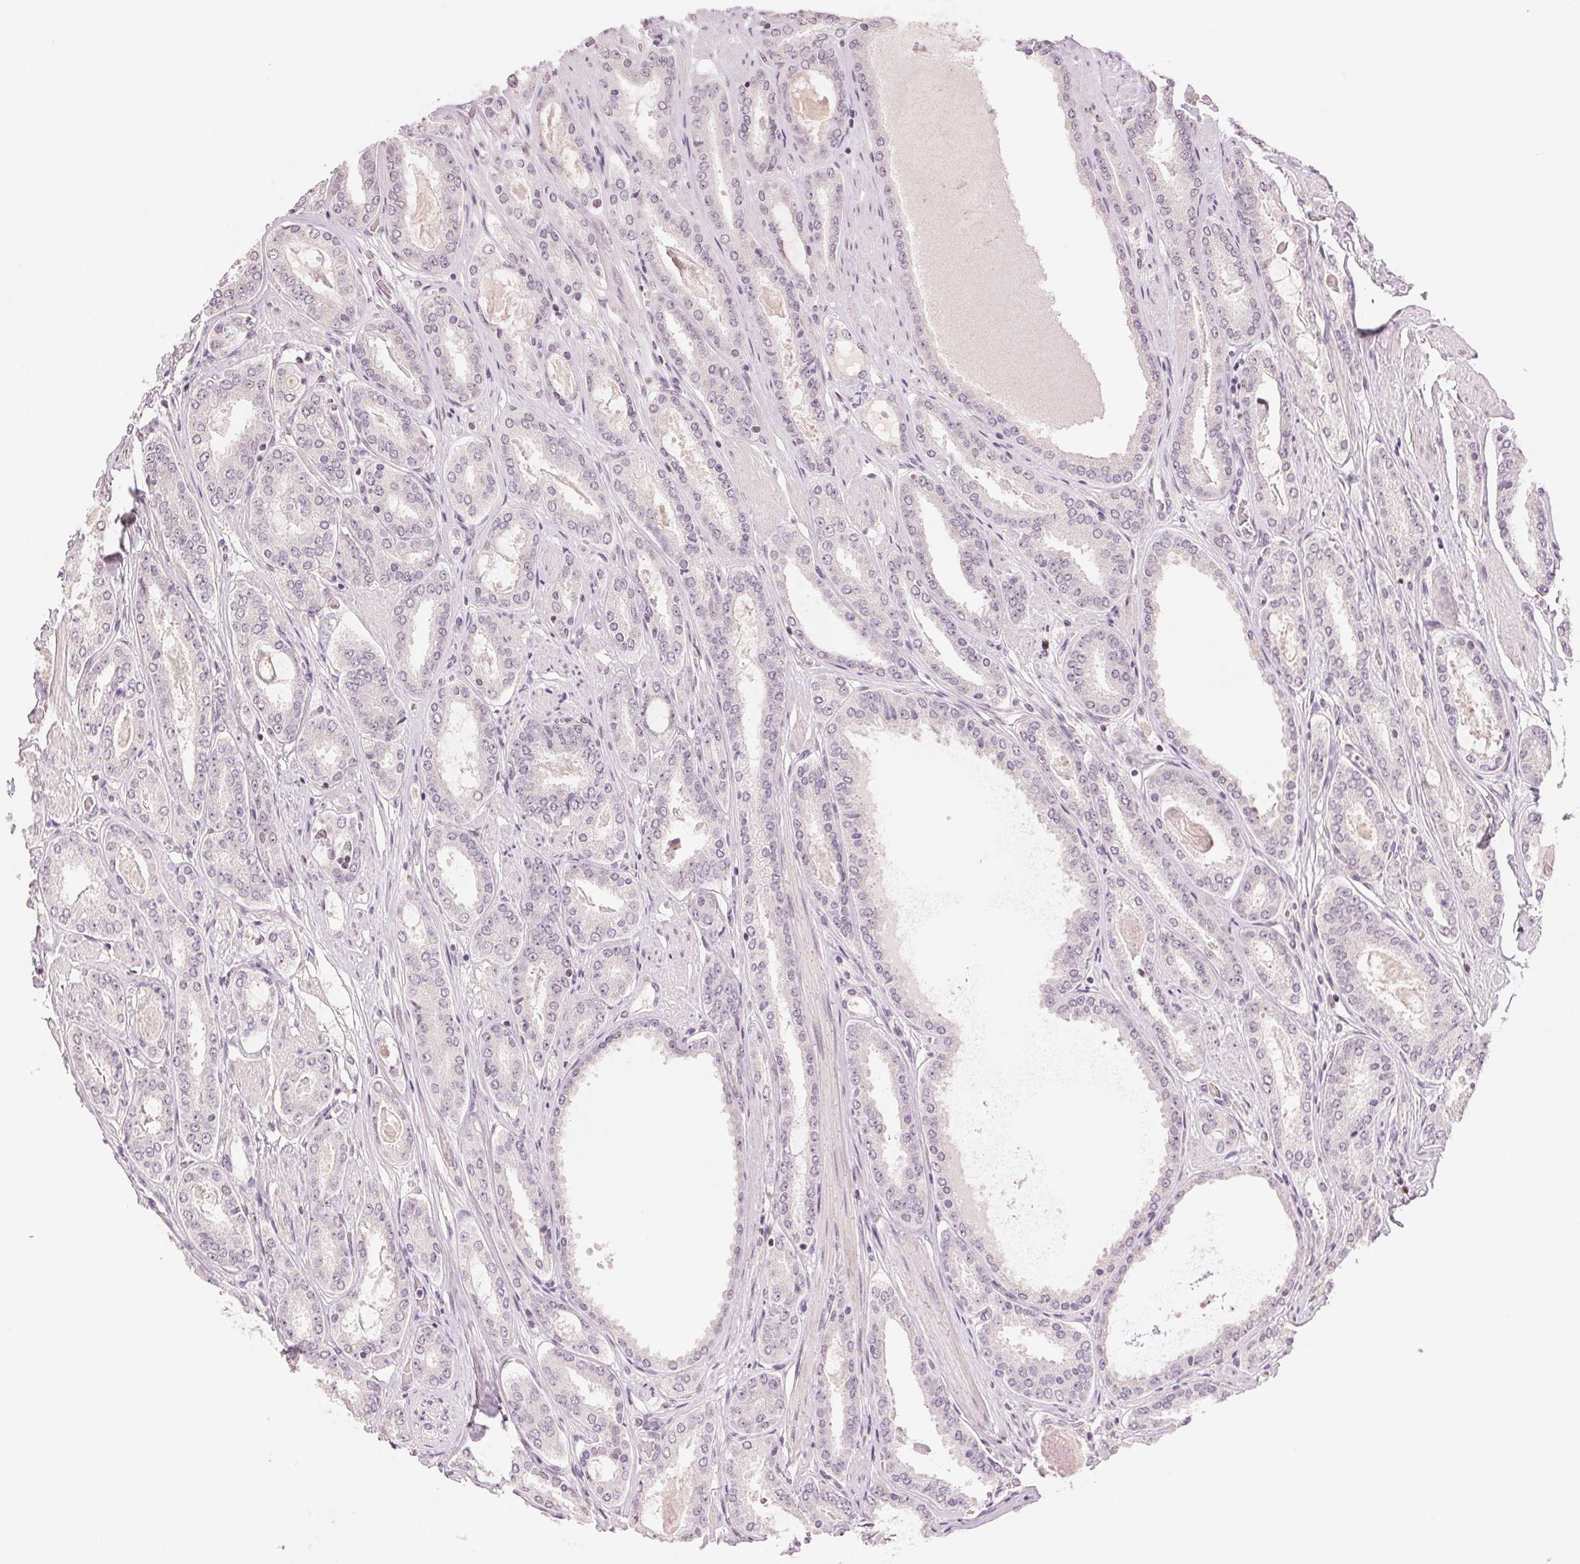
{"staining": {"intensity": "negative", "quantity": "none", "location": "none"}, "tissue": "prostate cancer", "cell_type": "Tumor cells", "image_type": "cancer", "snomed": [{"axis": "morphology", "description": "Adenocarcinoma, High grade"}, {"axis": "topography", "description": "Prostate"}], "caption": "Tumor cells are negative for brown protein staining in prostate cancer. The staining is performed using DAB brown chromogen with nuclei counter-stained in using hematoxylin.", "gene": "RUNX2", "patient": {"sex": "male", "age": 63}}